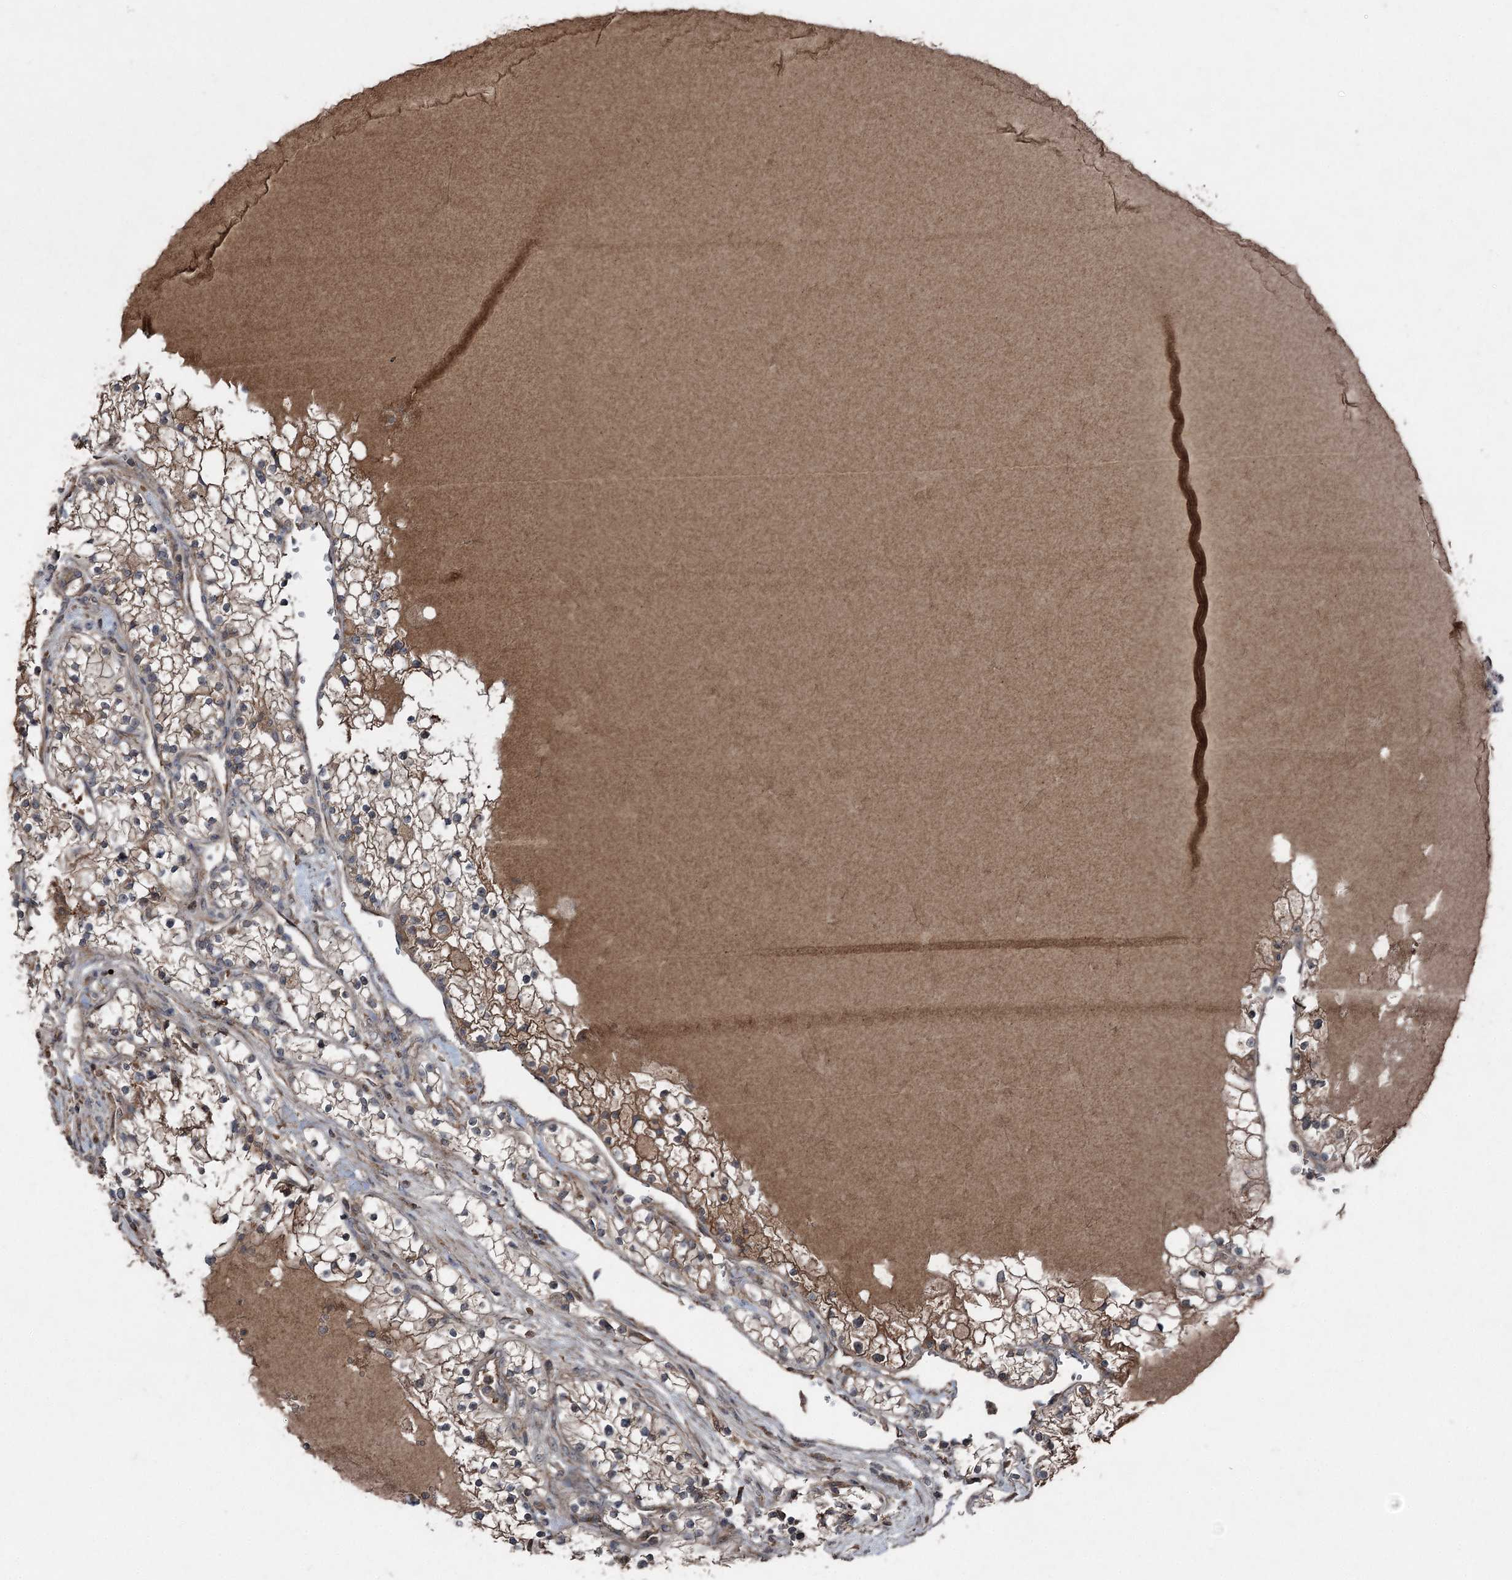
{"staining": {"intensity": "moderate", "quantity": "25%-75%", "location": "cytoplasmic/membranous"}, "tissue": "renal cancer", "cell_type": "Tumor cells", "image_type": "cancer", "snomed": [{"axis": "morphology", "description": "Normal tissue, NOS"}, {"axis": "morphology", "description": "Adenocarcinoma, NOS"}, {"axis": "topography", "description": "Kidney"}], "caption": "A histopathology image of human renal cancer stained for a protein shows moderate cytoplasmic/membranous brown staining in tumor cells.", "gene": "MAPK8IP2", "patient": {"sex": "male", "age": 68}}